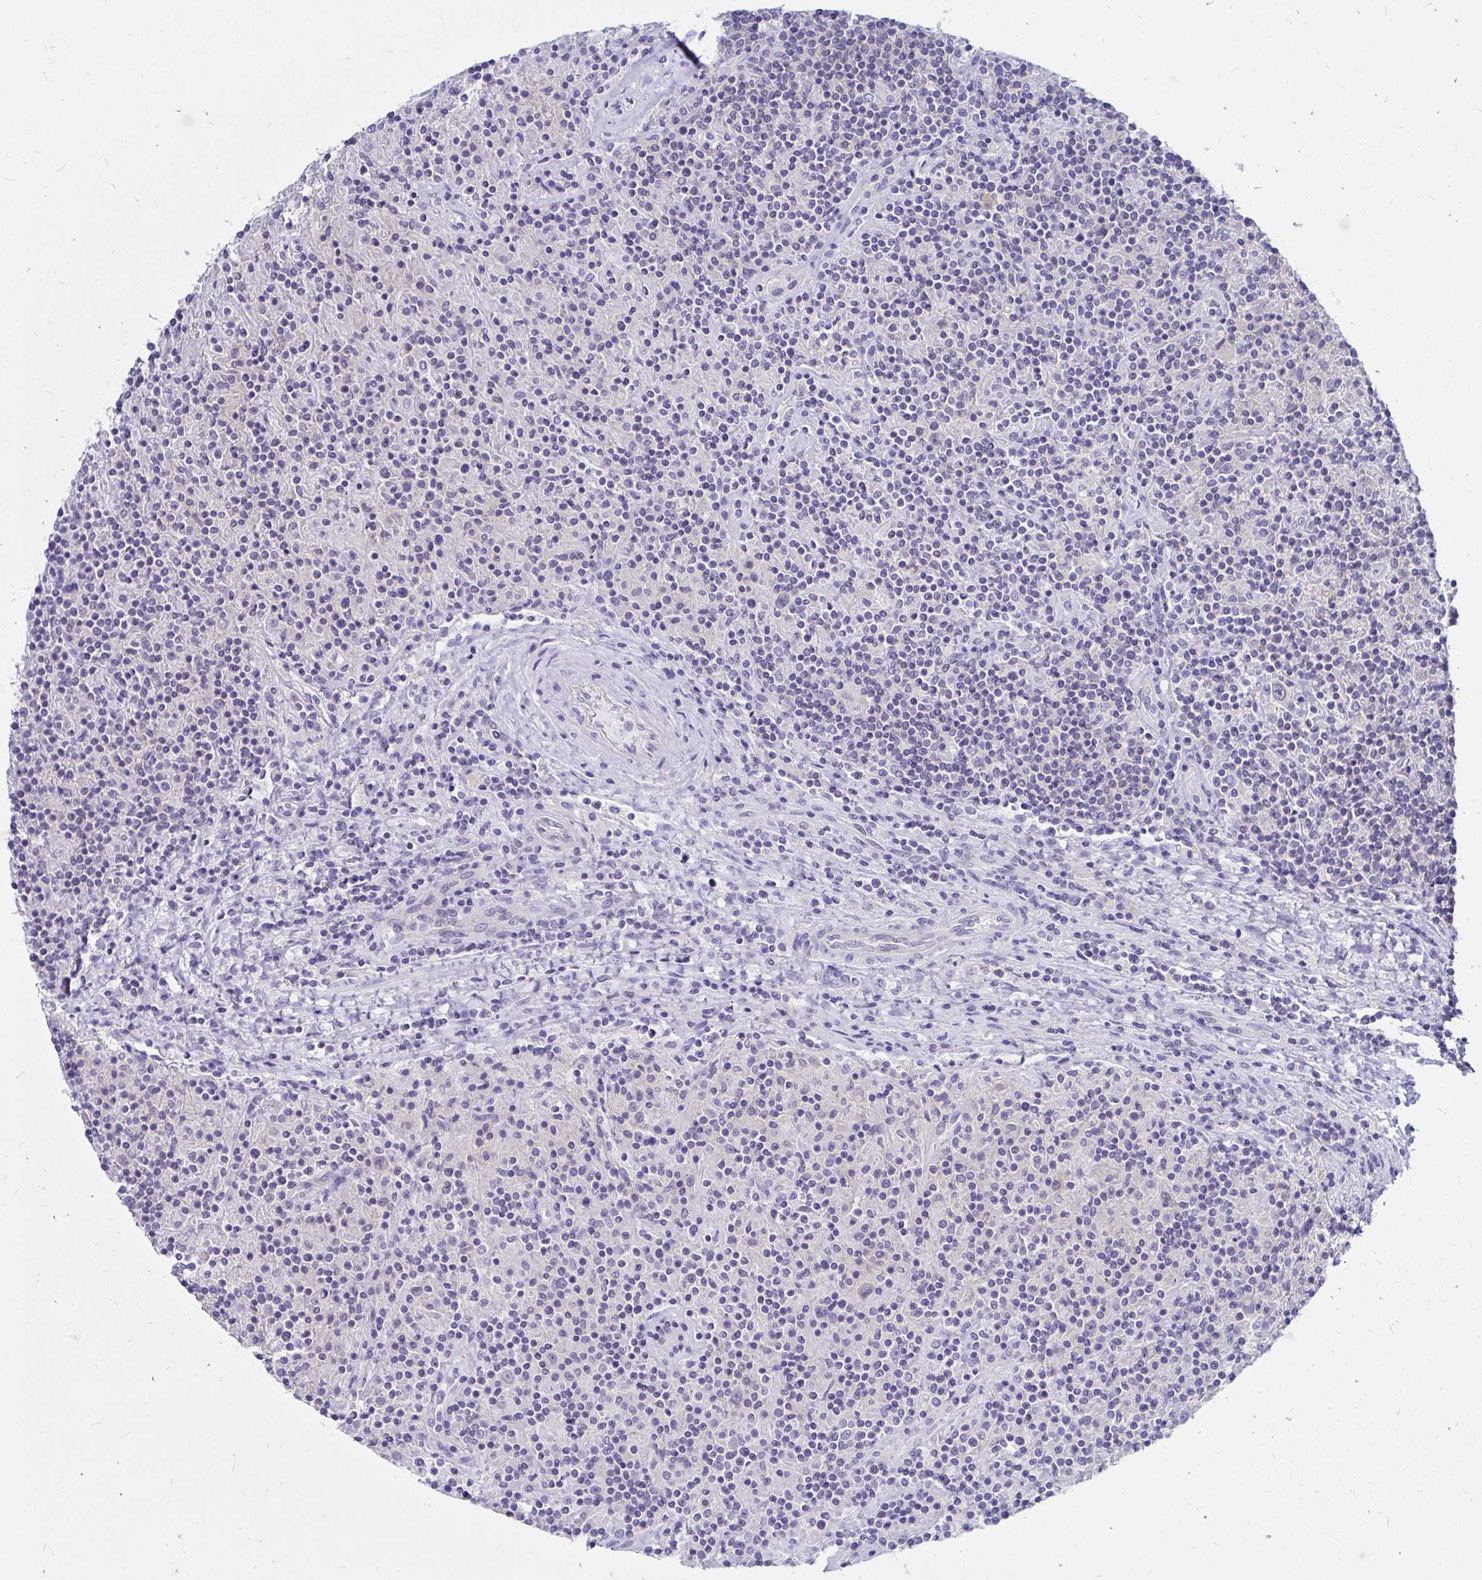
{"staining": {"intensity": "weak", "quantity": "<25%", "location": "cytoplasmic/membranous"}, "tissue": "lymphoma", "cell_type": "Tumor cells", "image_type": "cancer", "snomed": [{"axis": "morphology", "description": "Hodgkin's disease, NOS"}, {"axis": "topography", "description": "Lymph node"}], "caption": "Photomicrograph shows no significant protein positivity in tumor cells of lymphoma.", "gene": "C19orf81", "patient": {"sex": "male", "age": 70}}